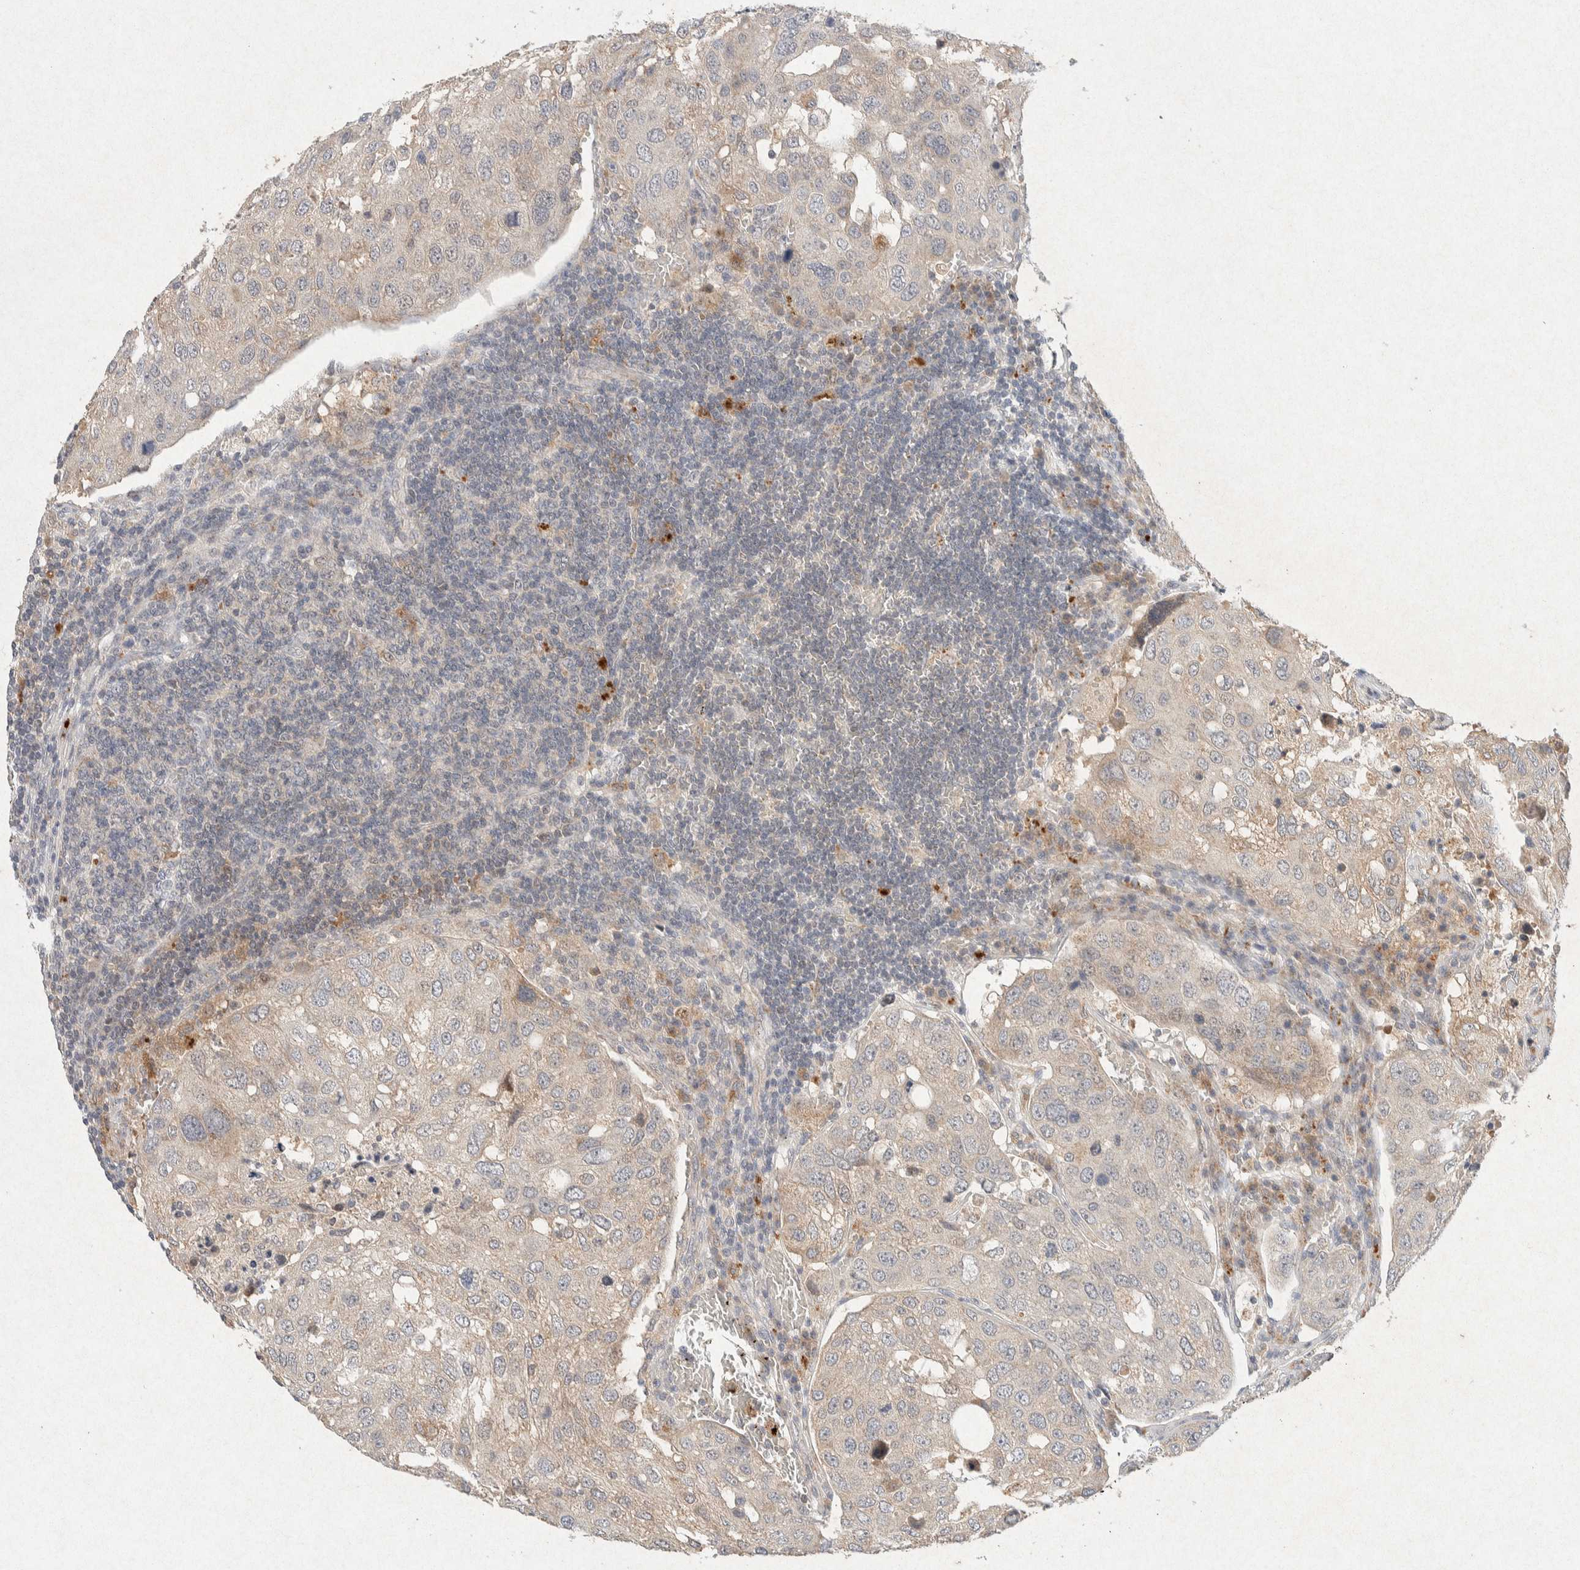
{"staining": {"intensity": "weak", "quantity": "<25%", "location": "cytoplasmic/membranous"}, "tissue": "urothelial cancer", "cell_type": "Tumor cells", "image_type": "cancer", "snomed": [{"axis": "morphology", "description": "Urothelial carcinoma, High grade"}, {"axis": "topography", "description": "Lymph node"}, {"axis": "topography", "description": "Urinary bladder"}], "caption": "Urothelial cancer was stained to show a protein in brown. There is no significant expression in tumor cells.", "gene": "GNAI1", "patient": {"sex": "male", "age": 51}}